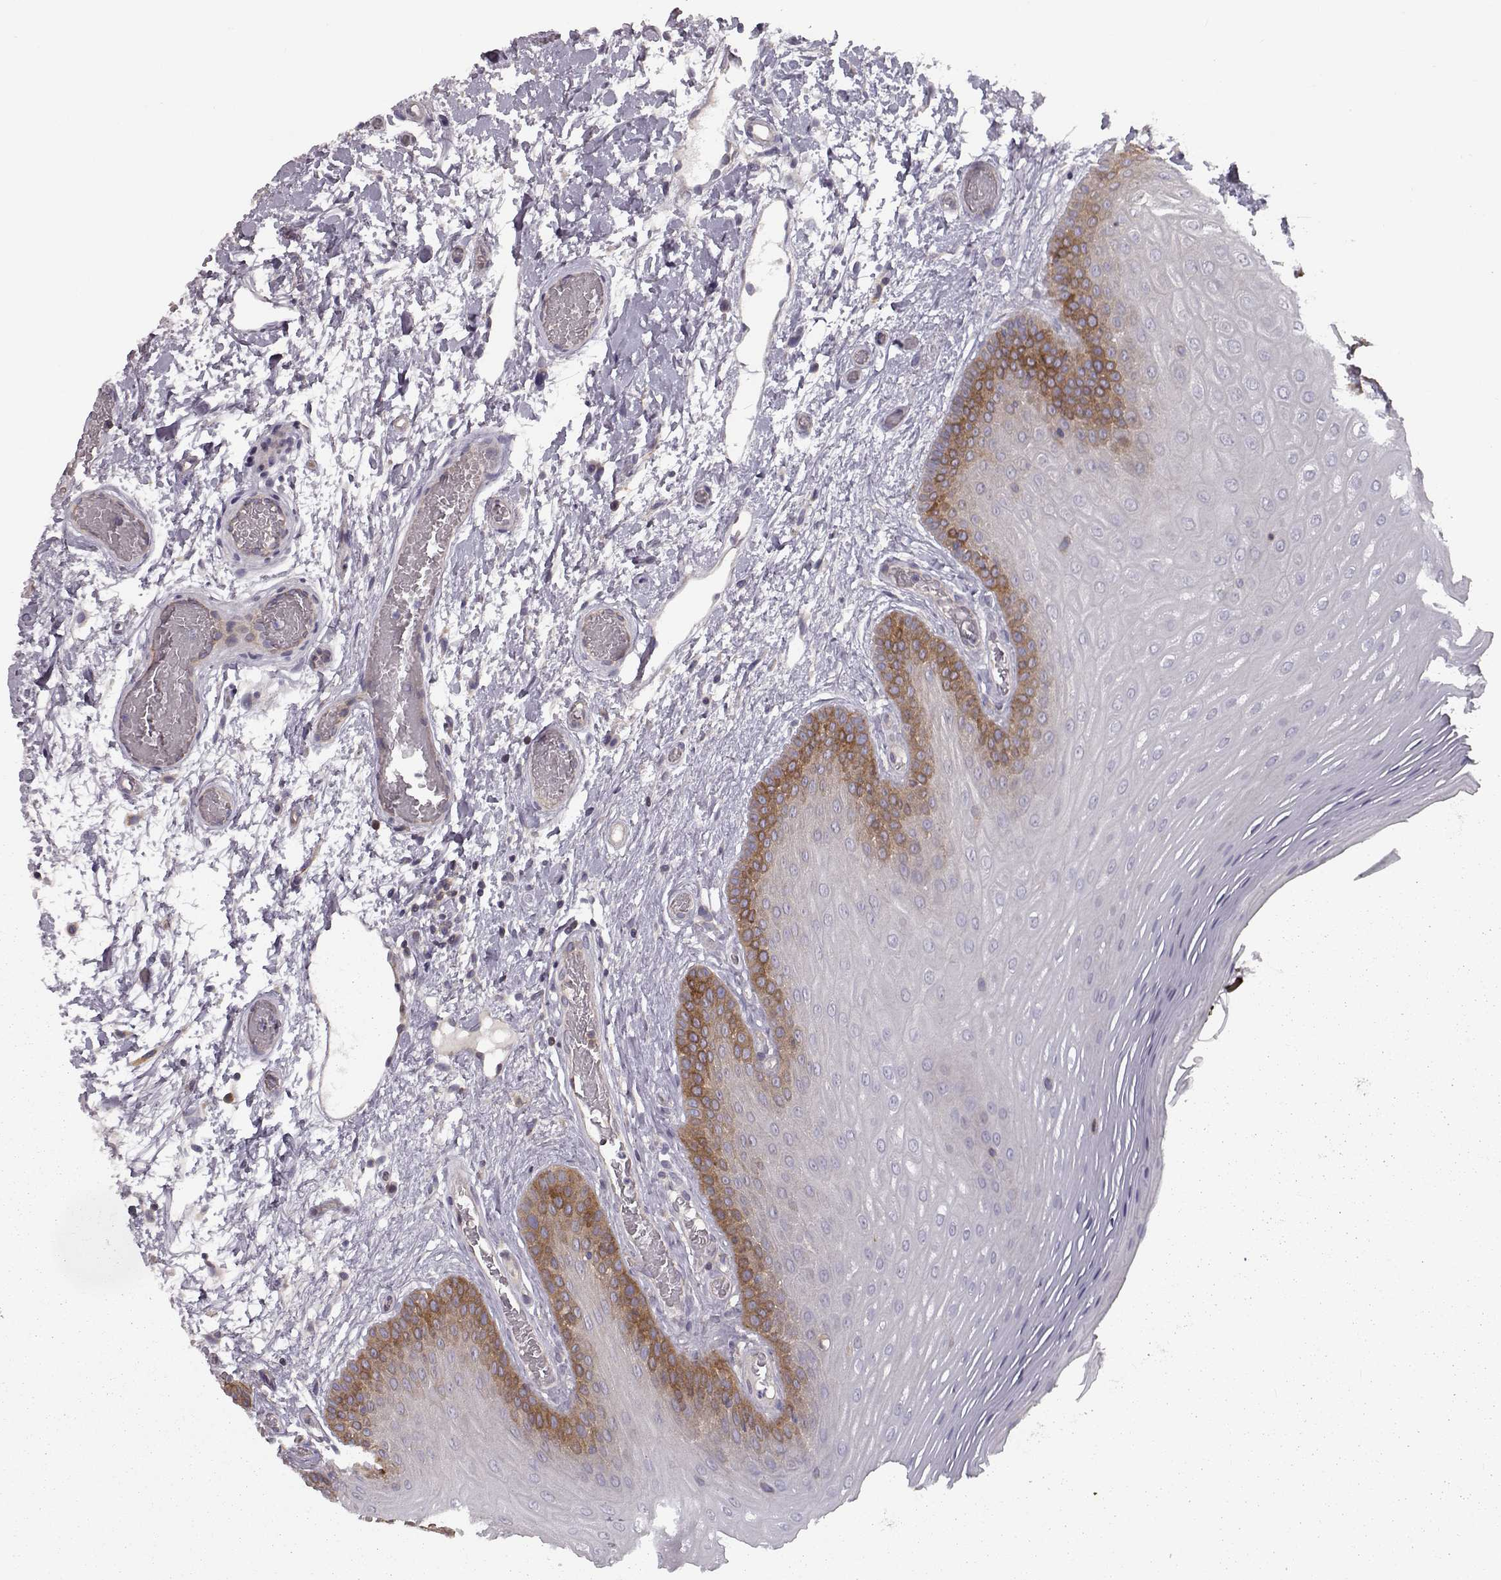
{"staining": {"intensity": "moderate", "quantity": "<25%", "location": "cytoplasmic/membranous"}, "tissue": "oral mucosa", "cell_type": "Squamous epithelial cells", "image_type": "normal", "snomed": [{"axis": "morphology", "description": "Normal tissue, NOS"}, {"axis": "morphology", "description": "Squamous cell carcinoma, NOS"}, {"axis": "topography", "description": "Oral tissue"}, {"axis": "topography", "description": "Head-Neck"}], "caption": "Squamous epithelial cells show low levels of moderate cytoplasmic/membranous positivity in about <25% of cells in benign human oral mucosa. (DAB IHC, brown staining for protein, blue staining for nuclei).", "gene": "RANBP1", "patient": {"sex": "male", "age": 78}}